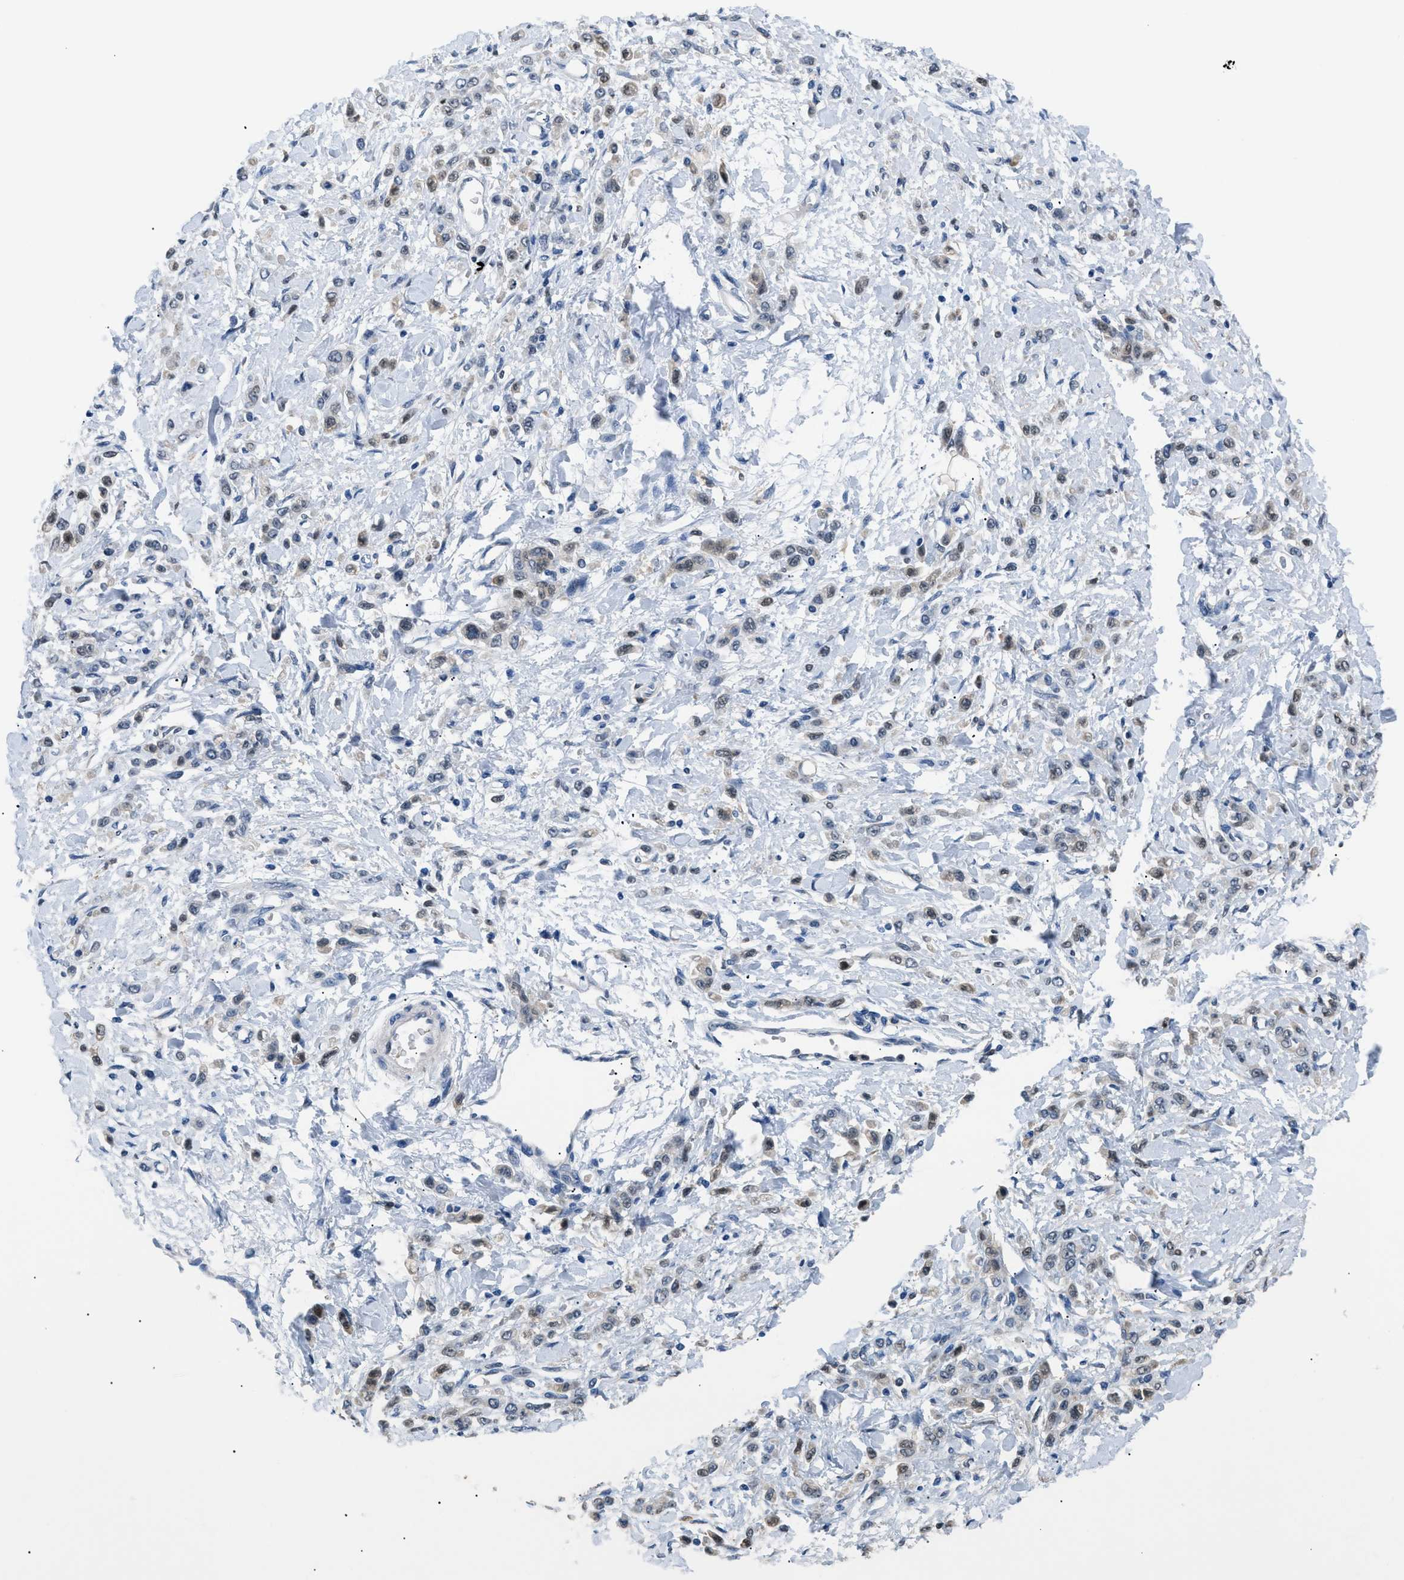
{"staining": {"intensity": "weak", "quantity": "25%-75%", "location": "cytoplasmic/membranous"}, "tissue": "stomach cancer", "cell_type": "Tumor cells", "image_type": "cancer", "snomed": [{"axis": "morphology", "description": "Normal tissue, NOS"}, {"axis": "morphology", "description": "Adenocarcinoma, NOS"}, {"axis": "topography", "description": "Stomach"}], "caption": "The micrograph exhibits immunohistochemical staining of stomach adenocarcinoma. There is weak cytoplasmic/membranous positivity is present in approximately 25%-75% of tumor cells.", "gene": "AKR1A1", "patient": {"sex": "male", "age": 82}}